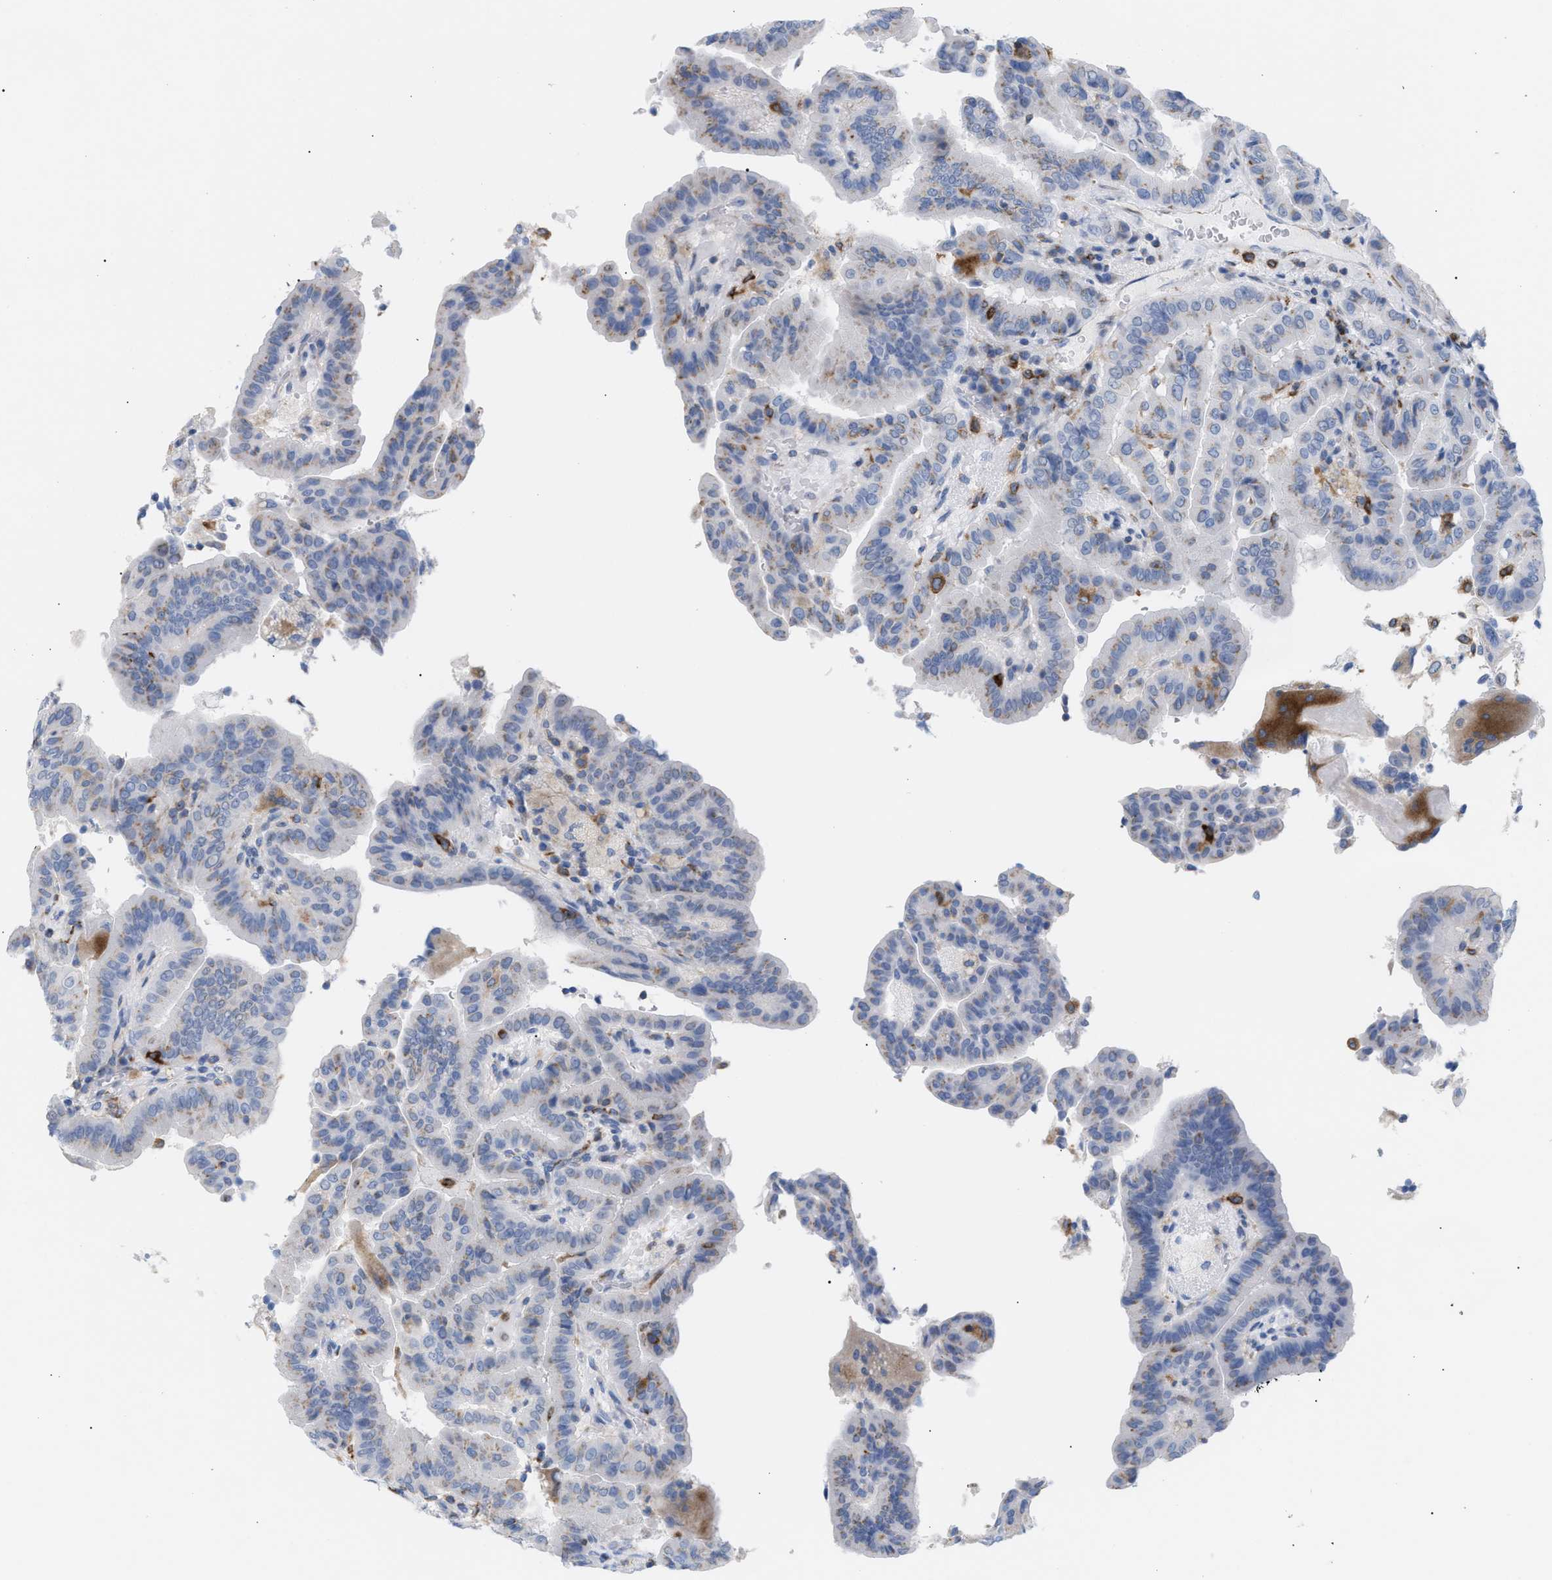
{"staining": {"intensity": "weak", "quantity": "<25%", "location": "cytoplasmic/membranous"}, "tissue": "thyroid cancer", "cell_type": "Tumor cells", "image_type": "cancer", "snomed": [{"axis": "morphology", "description": "Papillary adenocarcinoma, NOS"}, {"axis": "topography", "description": "Thyroid gland"}], "caption": "This is an immunohistochemistry (IHC) micrograph of thyroid papillary adenocarcinoma. There is no staining in tumor cells.", "gene": "TACC3", "patient": {"sex": "male", "age": 33}}